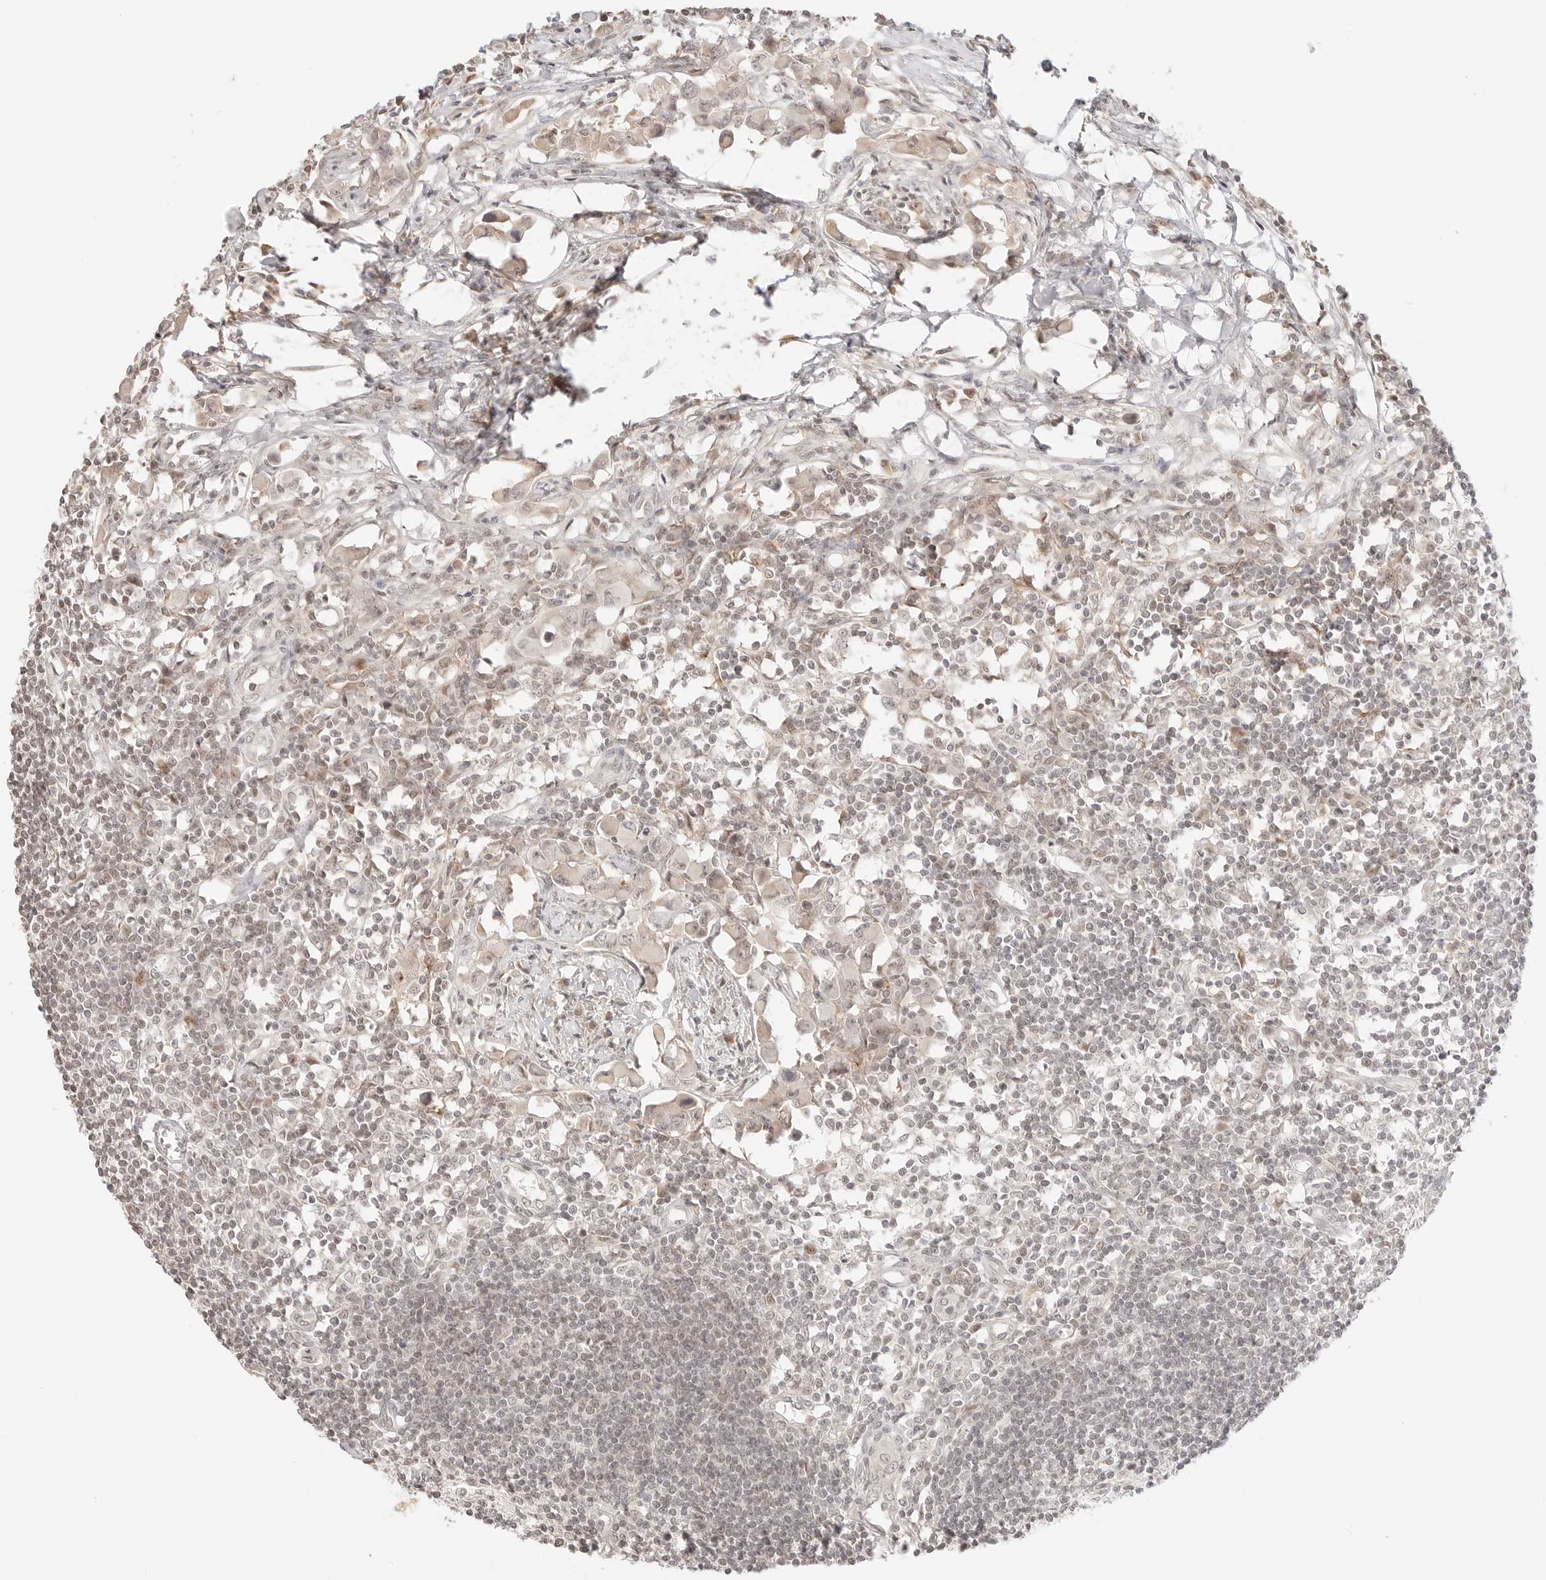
{"staining": {"intensity": "weak", "quantity": "25%-75%", "location": "nuclear"}, "tissue": "lymph node", "cell_type": "Germinal center cells", "image_type": "normal", "snomed": [{"axis": "morphology", "description": "Normal tissue, NOS"}, {"axis": "morphology", "description": "Malignant melanoma, Metastatic site"}, {"axis": "topography", "description": "Lymph node"}], "caption": "Benign lymph node reveals weak nuclear expression in approximately 25%-75% of germinal center cells The staining is performed using DAB (3,3'-diaminobenzidine) brown chromogen to label protein expression. The nuclei are counter-stained blue using hematoxylin..", "gene": "RPS6KL1", "patient": {"sex": "male", "age": 41}}